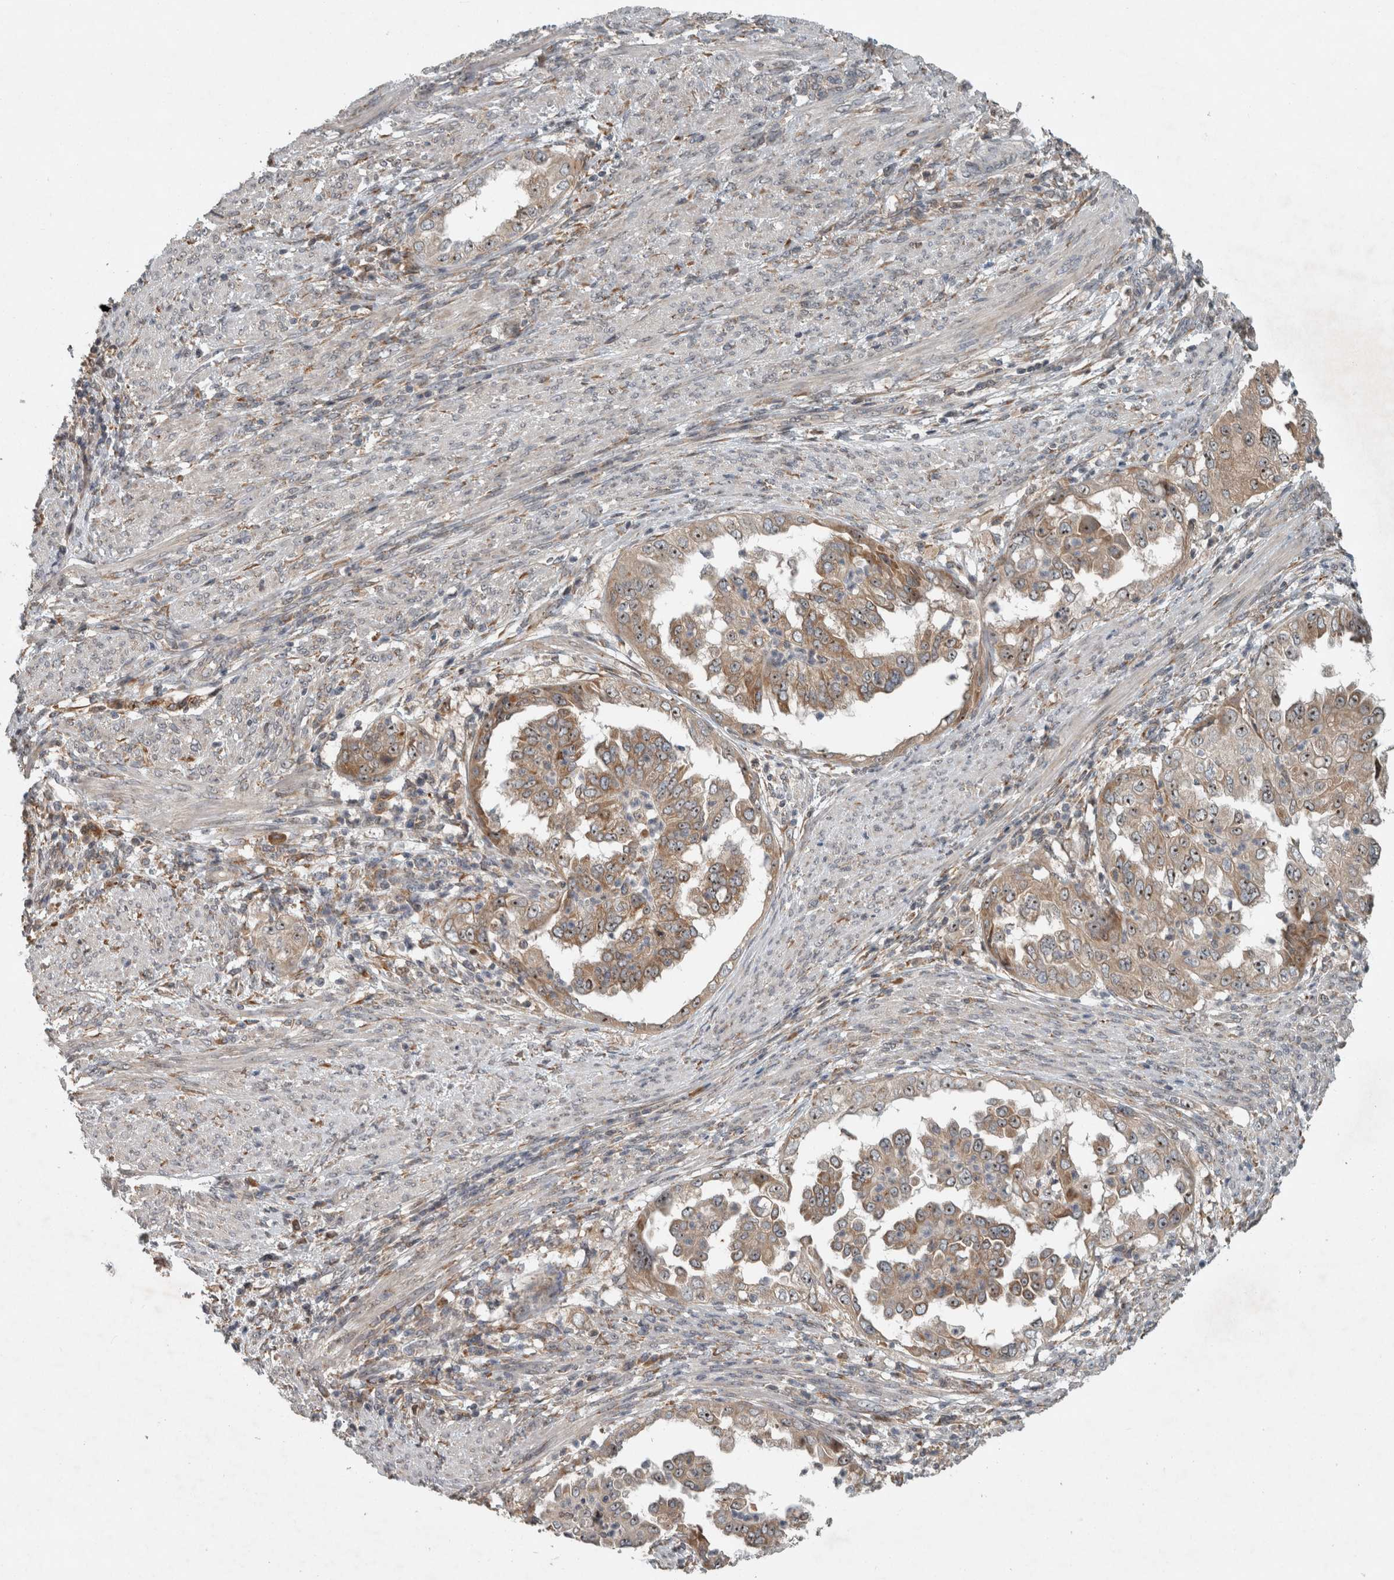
{"staining": {"intensity": "moderate", "quantity": ">75%", "location": "cytoplasmic/membranous,nuclear"}, "tissue": "endometrial cancer", "cell_type": "Tumor cells", "image_type": "cancer", "snomed": [{"axis": "morphology", "description": "Adenocarcinoma, NOS"}, {"axis": "topography", "description": "Endometrium"}], "caption": "Endometrial adenocarcinoma stained with a protein marker reveals moderate staining in tumor cells.", "gene": "GPR137B", "patient": {"sex": "female", "age": 85}}